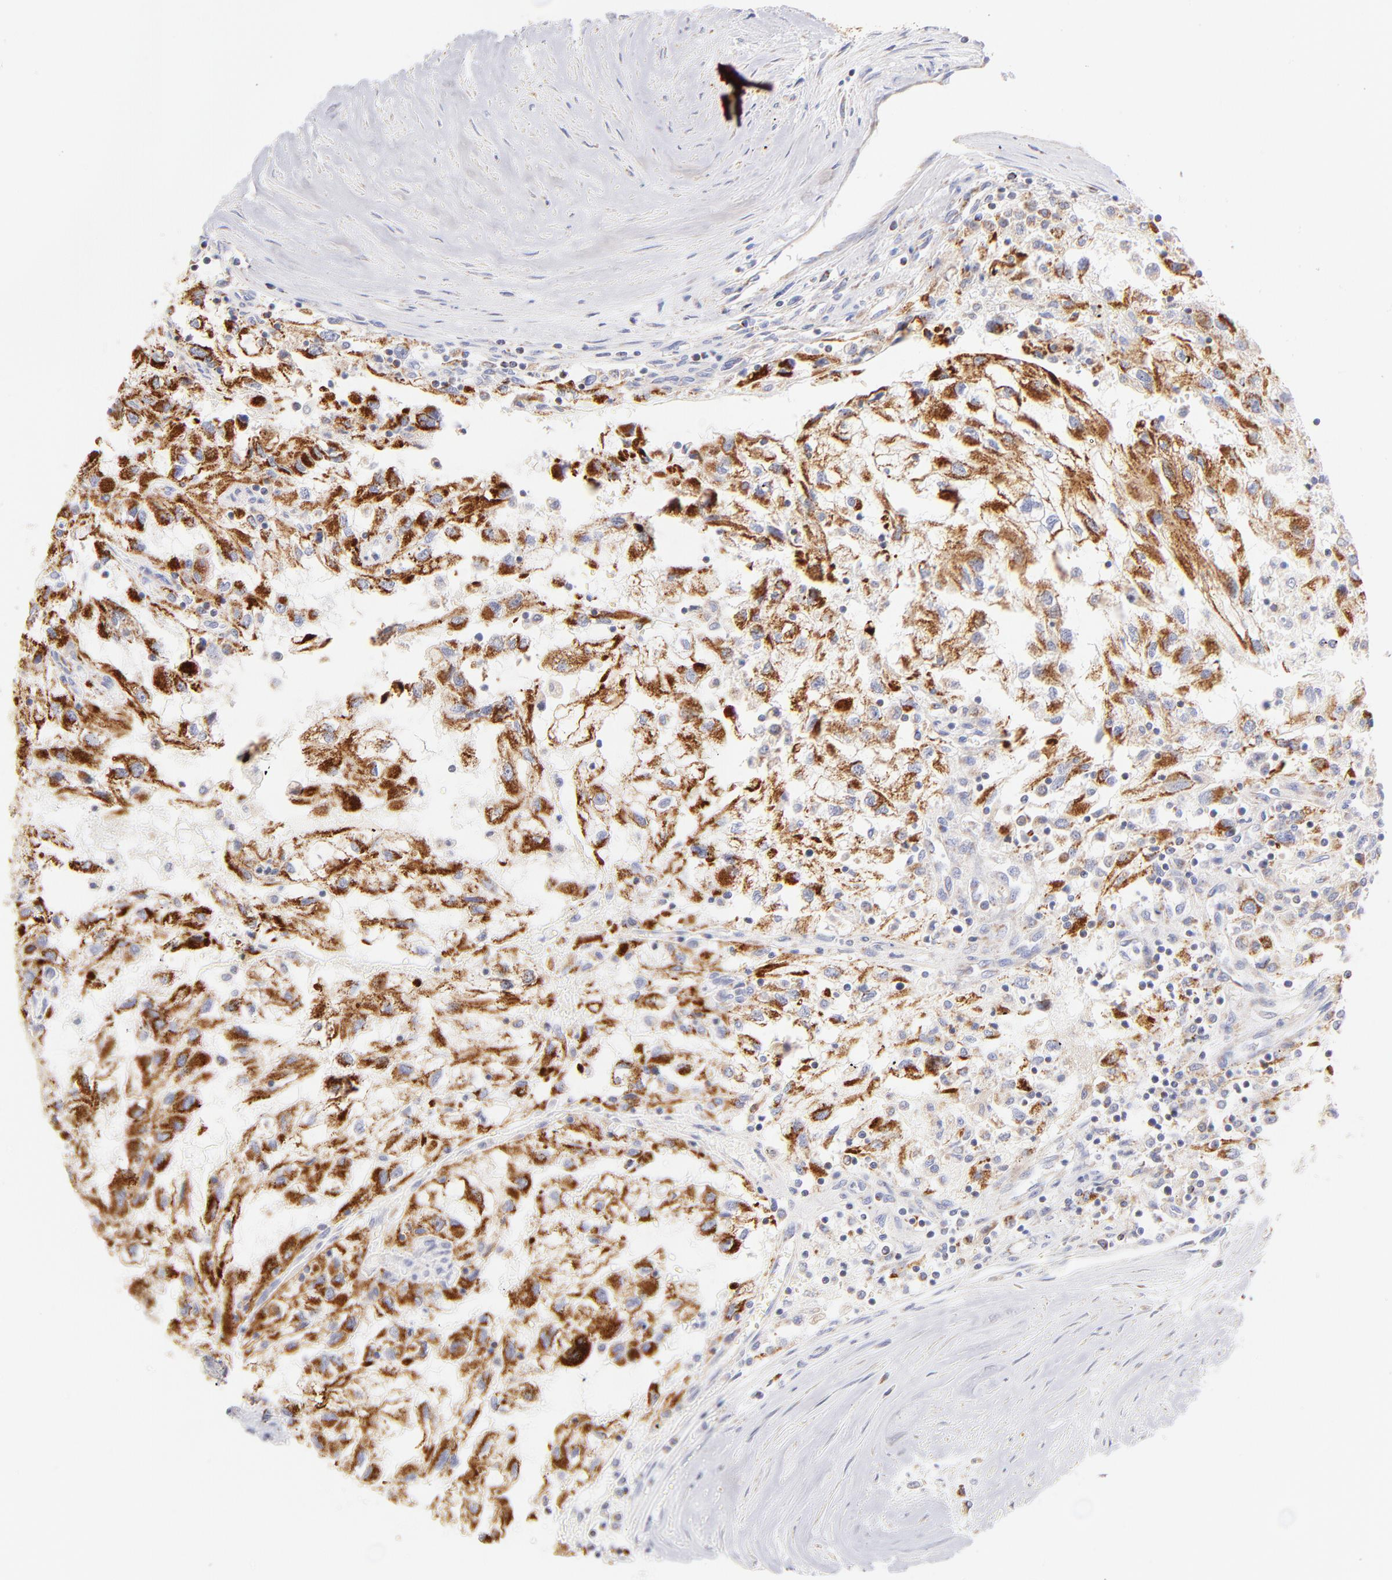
{"staining": {"intensity": "strong", "quantity": ">75%", "location": "cytoplasmic/membranous"}, "tissue": "renal cancer", "cell_type": "Tumor cells", "image_type": "cancer", "snomed": [{"axis": "morphology", "description": "Normal tissue, NOS"}, {"axis": "morphology", "description": "Adenocarcinoma, NOS"}, {"axis": "topography", "description": "Kidney"}], "caption": "About >75% of tumor cells in human renal cancer exhibit strong cytoplasmic/membranous protein positivity as visualized by brown immunohistochemical staining.", "gene": "AIFM1", "patient": {"sex": "male", "age": 71}}